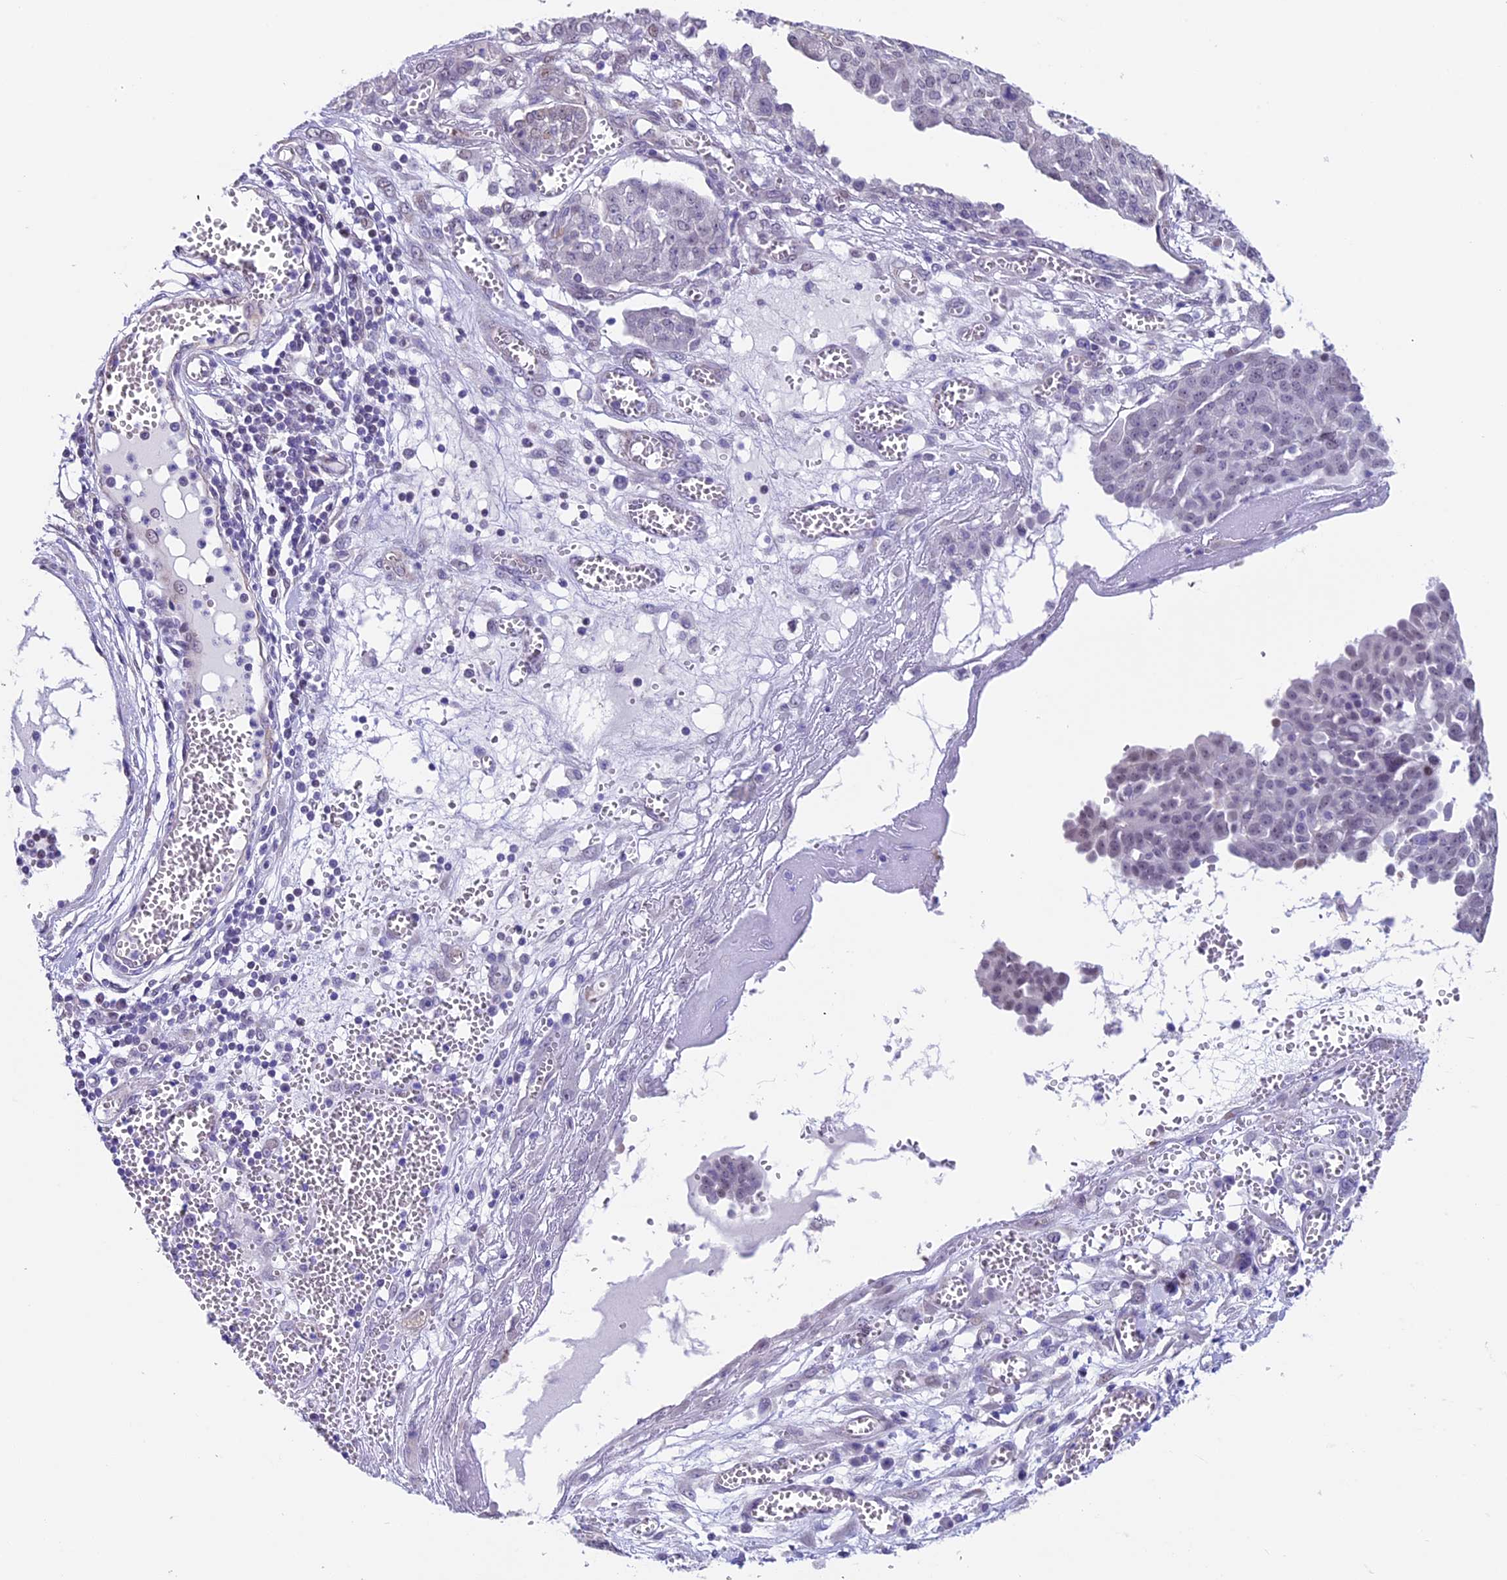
{"staining": {"intensity": "negative", "quantity": "none", "location": "none"}, "tissue": "ovarian cancer", "cell_type": "Tumor cells", "image_type": "cancer", "snomed": [{"axis": "morphology", "description": "Cystadenocarcinoma, serous, NOS"}, {"axis": "topography", "description": "Soft tissue"}, {"axis": "topography", "description": "Ovary"}], "caption": "This micrograph is of ovarian cancer (serous cystadenocarcinoma) stained with immunohistochemistry (IHC) to label a protein in brown with the nuclei are counter-stained blue. There is no staining in tumor cells.", "gene": "TMEM171", "patient": {"sex": "female", "age": 57}}